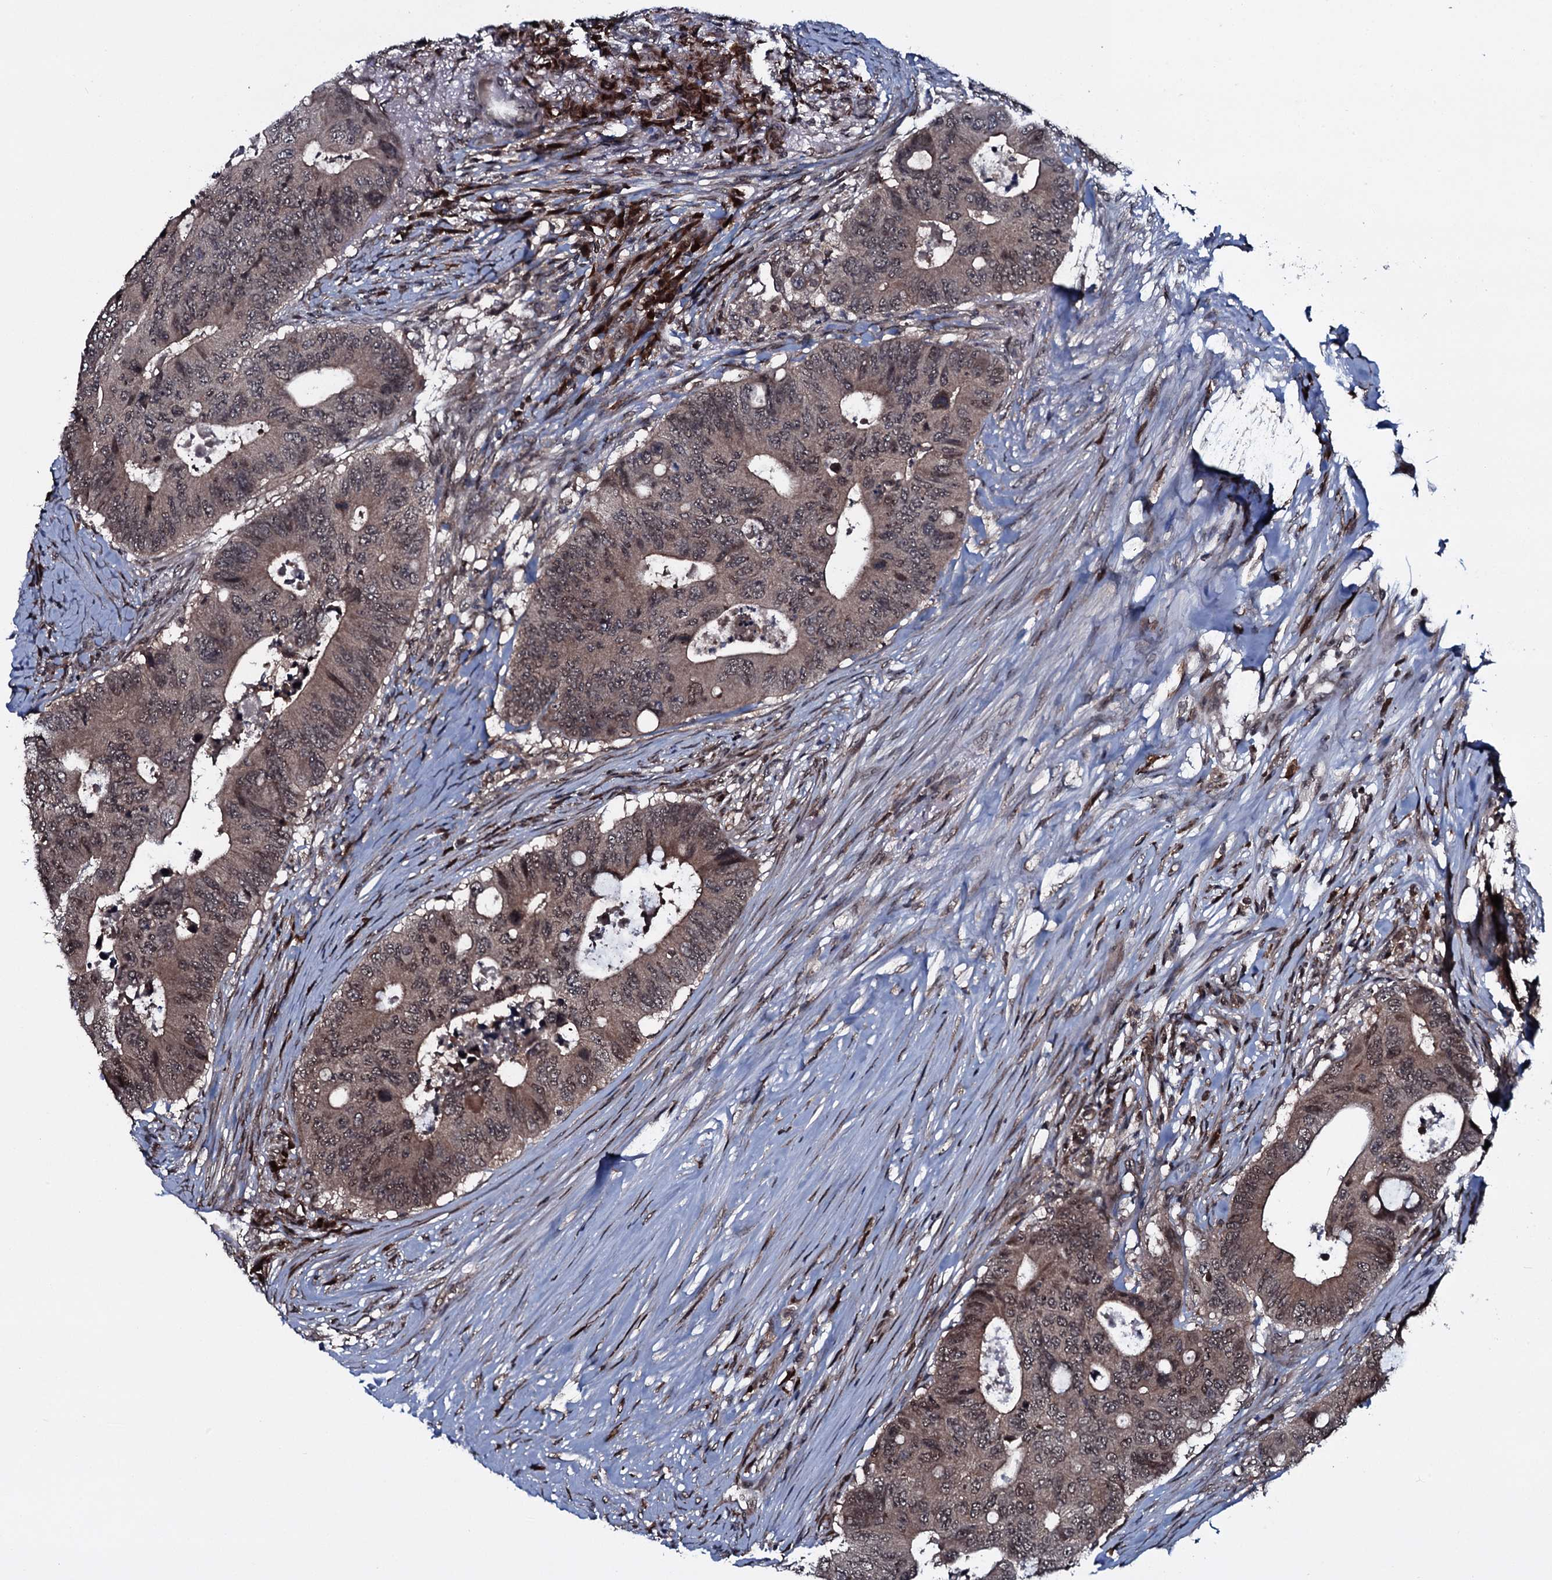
{"staining": {"intensity": "moderate", "quantity": "25%-75%", "location": "cytoplasmic/membranous,nuclear"}, "tissue": "colorectal cancer", "cell_type": "Tumor cells", "image_type": "cancer", "snomed": [{"axis": "morphology", "description": "Adenocarcinoma, NOS"}, {"axis": "topography", "description": "Colon"}], "caption": "Protein expression analysis of human colorectal cancer (adenocarcinoma) reveals moderate cytoplasmic/membranous and nuclear staining in approximately 25%-75% of tumor cells.", "gene": "HDDC3", "patient": {"sex": "male", "age": 71}}